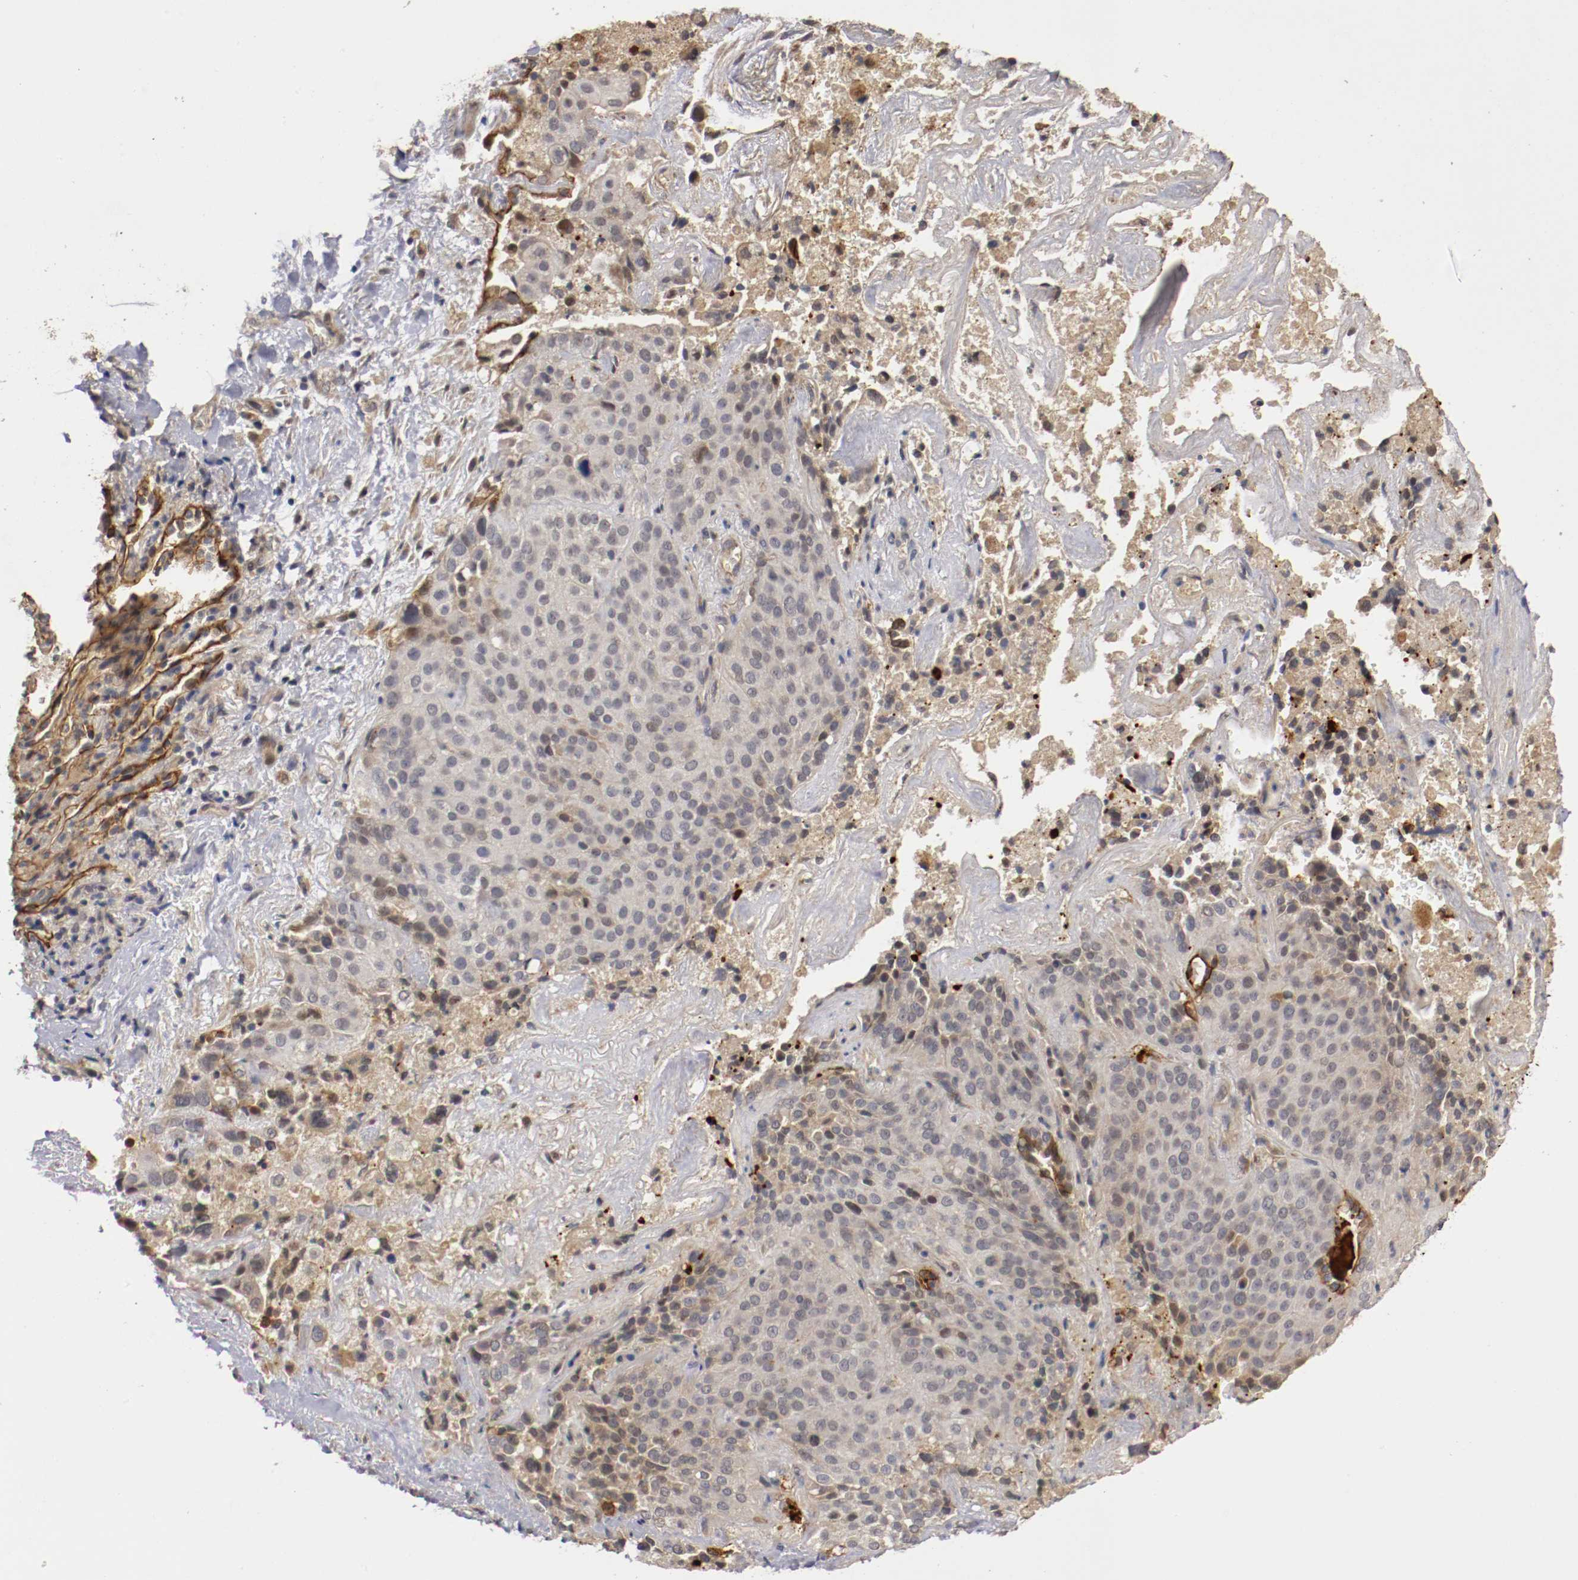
{"staining": {"intensity": "weak", "quantity": "25%-75%", "location": "cytoplasmic/membranous"}, "tissue": "lung cancer", "cell_type": "Tumor cells", "image_type": "cancer", "snomed": [{"axis": "morphology", "description": "Squamous cell carcinoma, NOS"}, {"axis": "topography", "description": "Lung"}], "caption": "High-magnification brightfield microscopy of squamous cell carcinoma (lung) stained with DAB (brown) and counterstained with hematoxylin (blue). tumor cells exhibit weak cytoplasmic/membranous positivity is present in approximately25%-75% of cells.", "gene": "TNFRSF1B", "patient": {"sex": "male", "age": 54}}